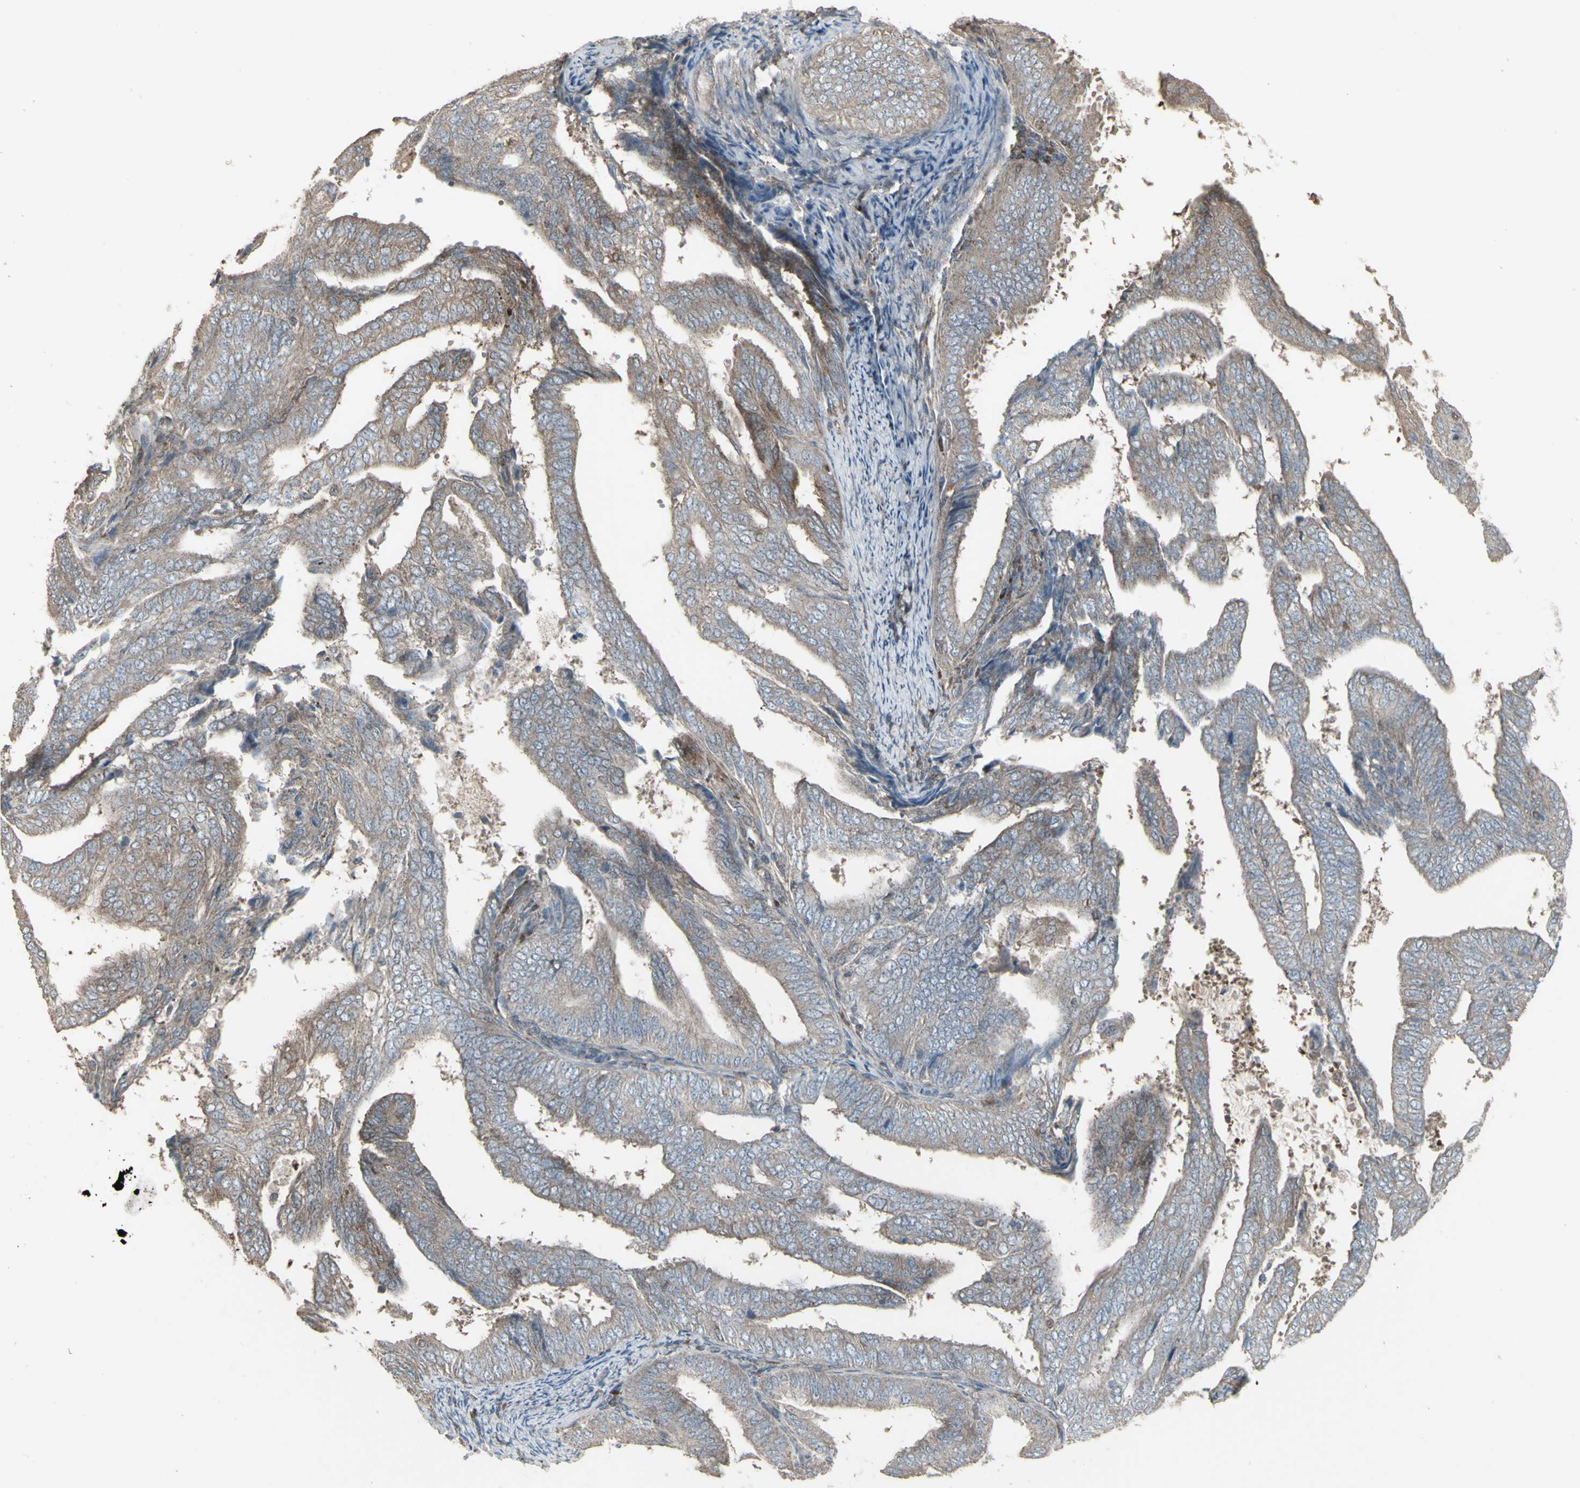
{"staining": {"intensity": "moderate", "quantity": ">75%", "location": "cytoplasmic/membranous"}, "tissue": "endometrial cancer", "cell_type": "Tumor cells", "image_type": "cancer", "snomed": [{"axis": "morphology", "description": "Adenocarcinoma, NOS"}, {"axis": "topography", "description": "Endometrium"}], "caption": "An immunohistochemistry histopathology image of tumor tissue is shown. Protein staining in brown highlights moderate cytoplasmic/membranous positivity in endometrial adenocarcinoma within tumor cells.", "gene": "RNASEL", "patient": {"sex": "female", "age": 58}}